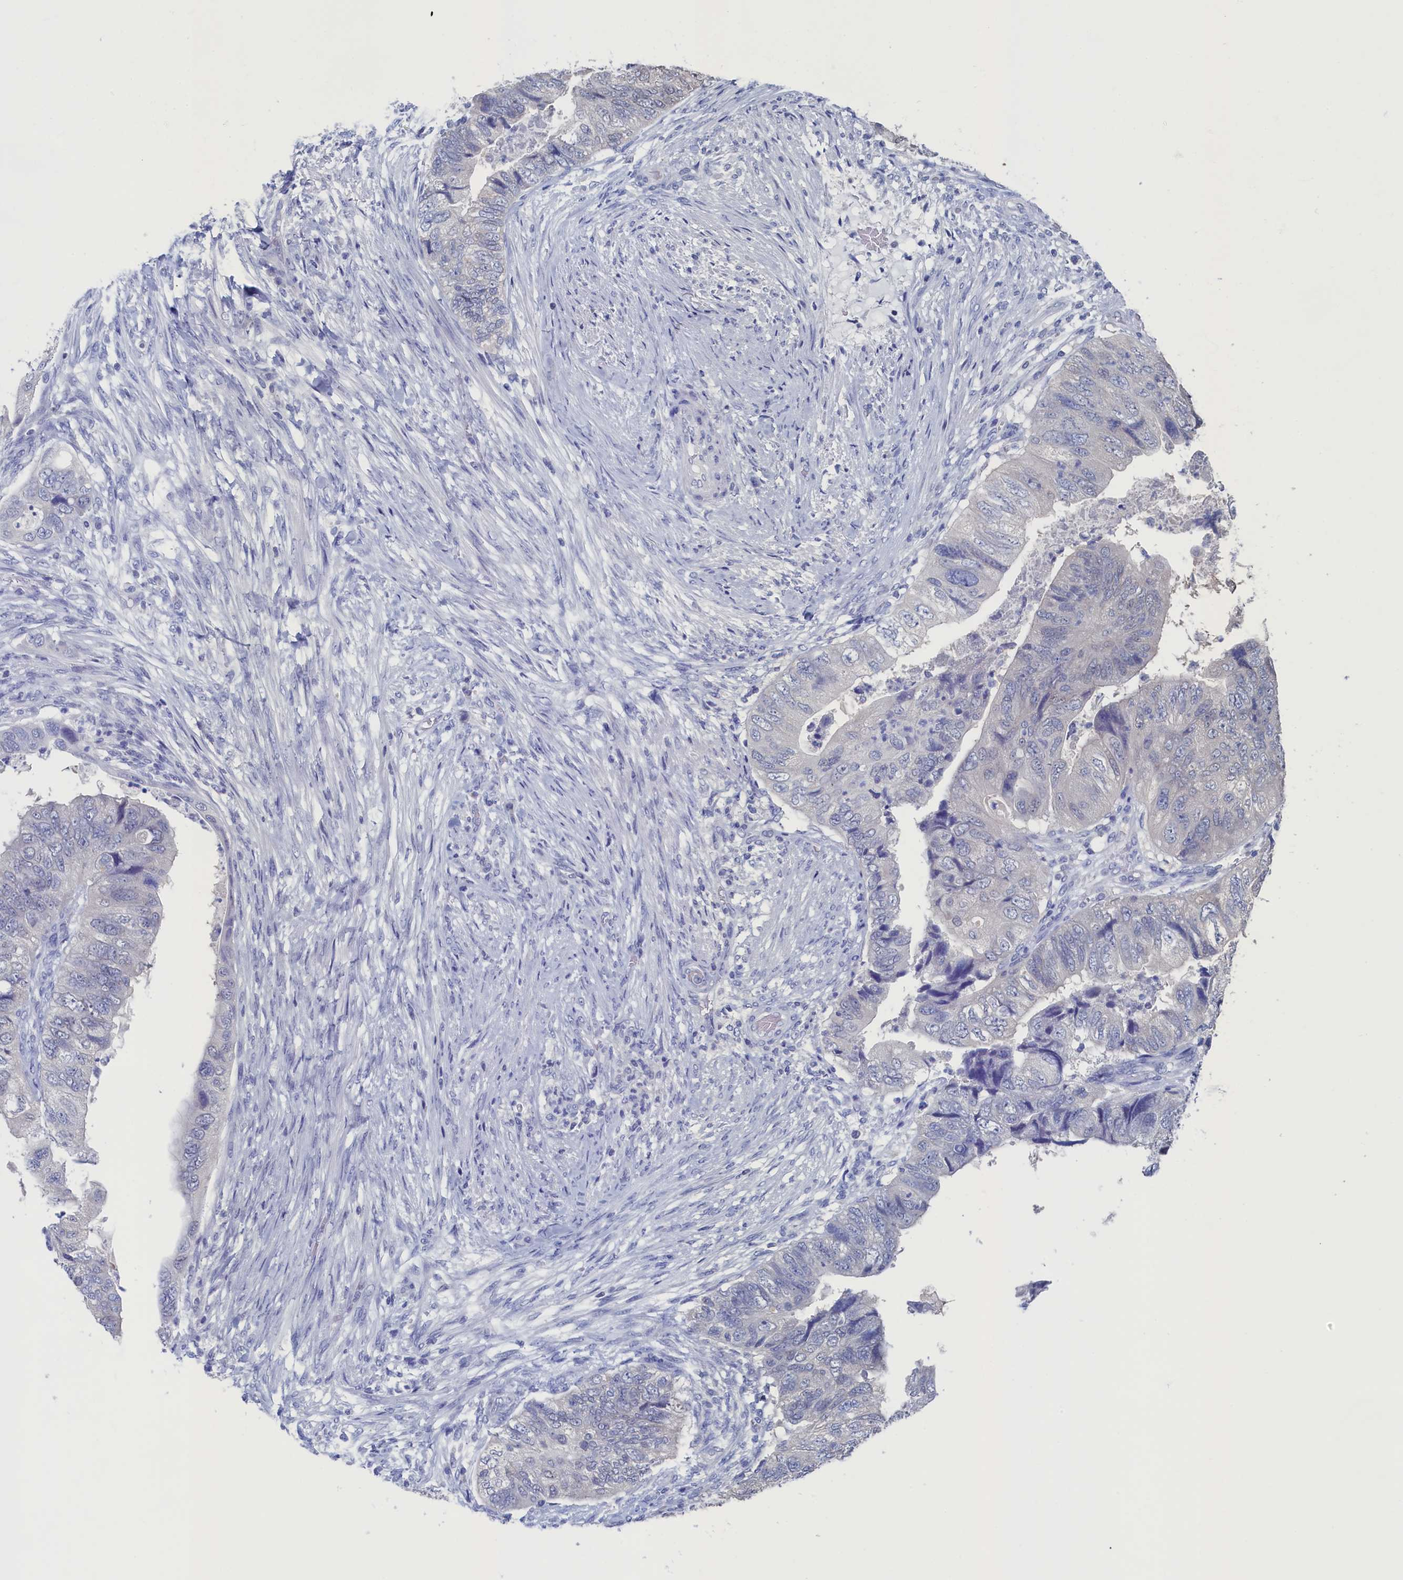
{"staining": {"intensity": "negative", "quantity": "none", "location": "none"}, "tissue": "colorectal cancer", "cell_type": "Tumor cells", "image_type": "cancer", "snomed": [{"axis": "morphology", "description": "Adenocarcinoma, NOS"}, {"axis": "topography", "description": "Rectum"}], "caption": "An immunohistochemistry histopathology image of colorectal cancer (adenocarcinoma) is shown. There is no staining in tumor cells of colorectal cancer (adenocarcinoma).", "gene": "C11orf54", "patient": {"sex": "male", "age": 63}}